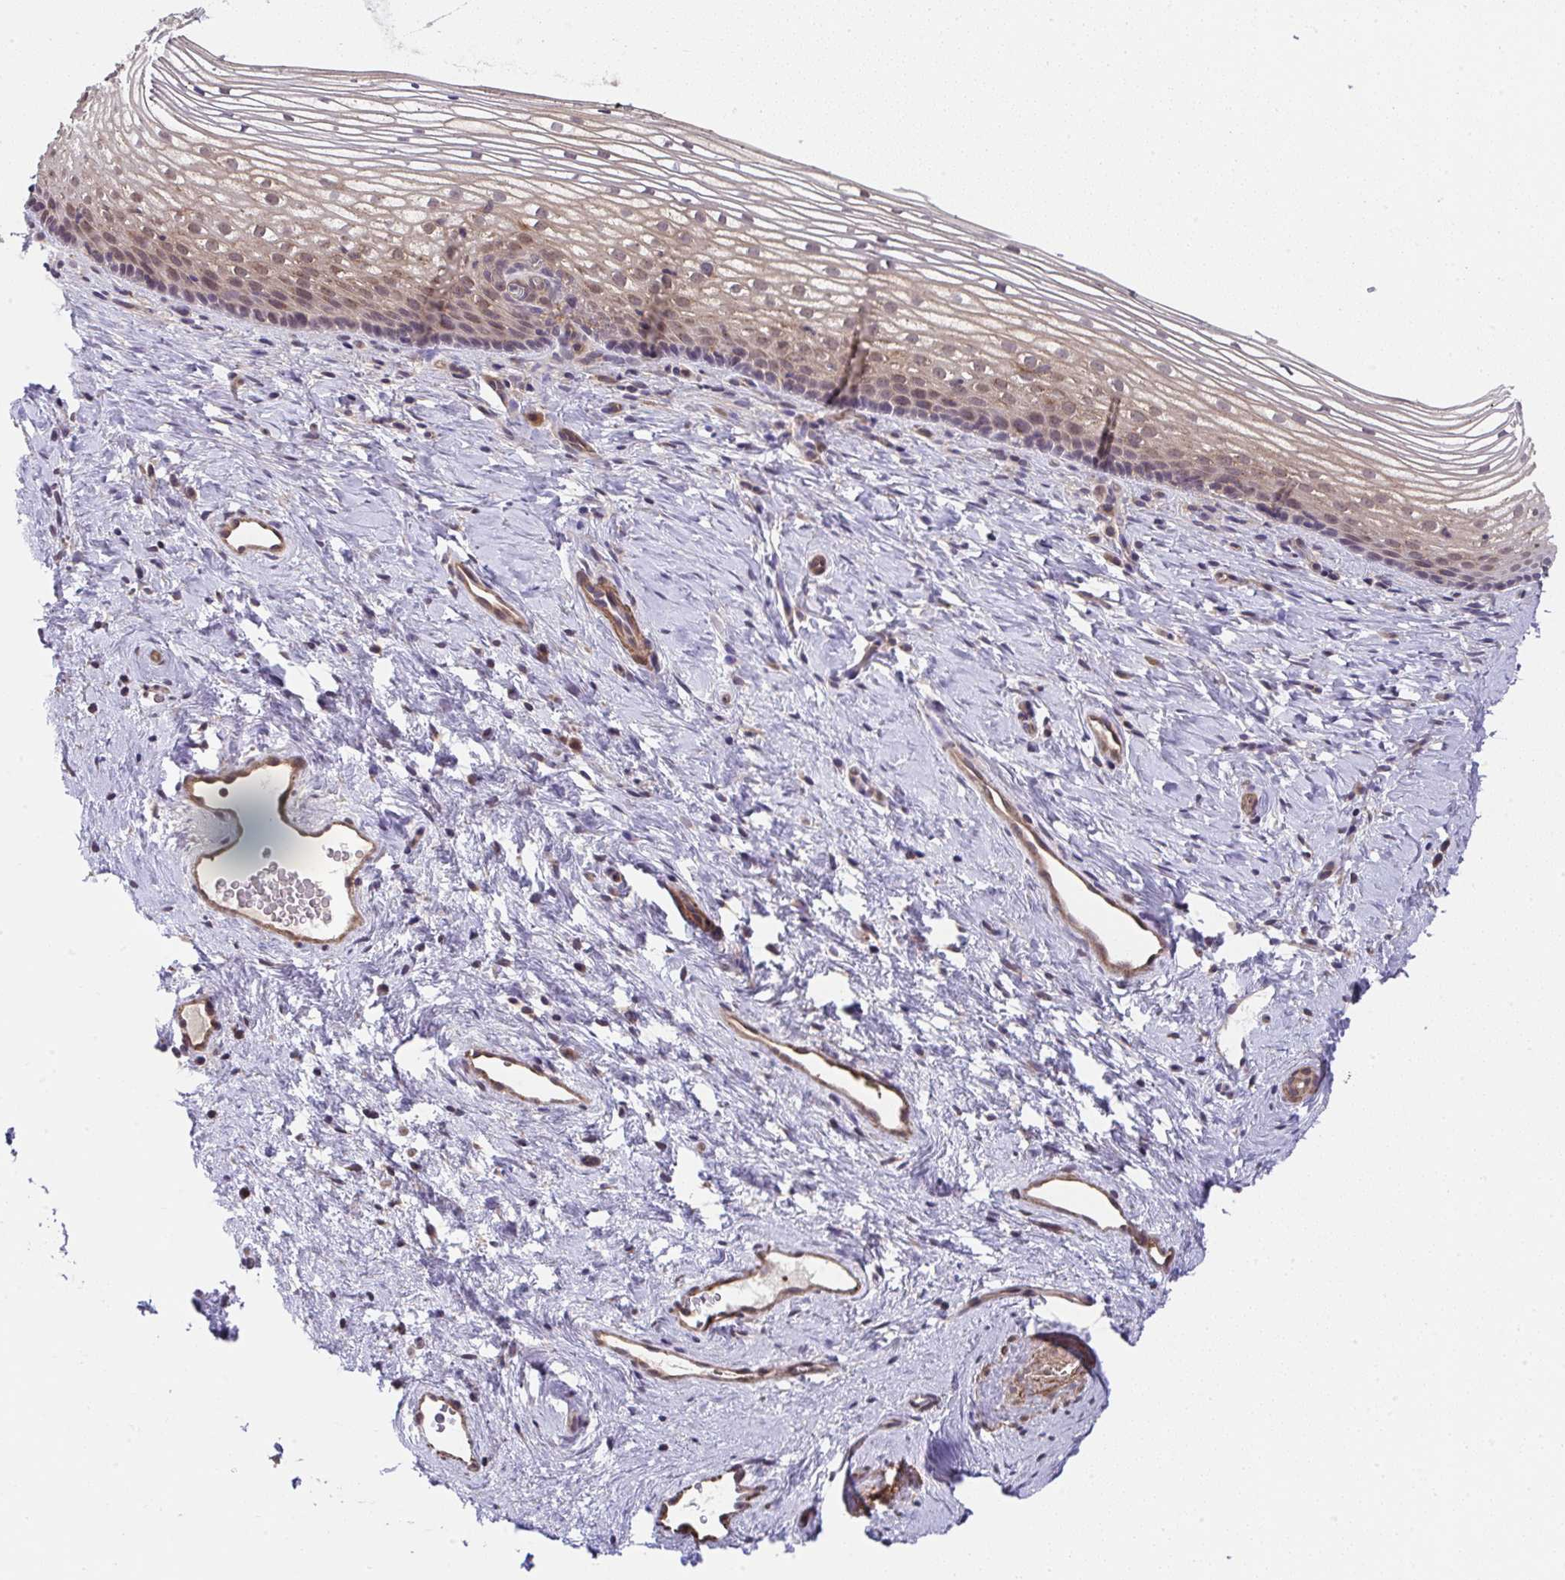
{"staining": {"intensity": "moderate", "quantity": ">75%", "location": "cytoplasmic/membranous,nuclear"}, "tissue": "vagina", "cell_type": "Squamous epithelial cells", "image_type": "normal", "snomed": [{"axis": "morphology", "description": "Normal tissue, NOS"}, {"axis": "topography", "description": "Vagina"}], "caption": "The image shows immunohistochemical staining of normal vagina. There is moderate cytoplasmic/membranous,nuclear expression is identified in approximately >75% of squamous epithelial cells. The staining is performed using DAB brown chromogen to label protein expression. The nuclei are counter-stained blue using hematoxylin.", "gene": "ZNF696", "patient": {"sex": "female", "age": 51}}